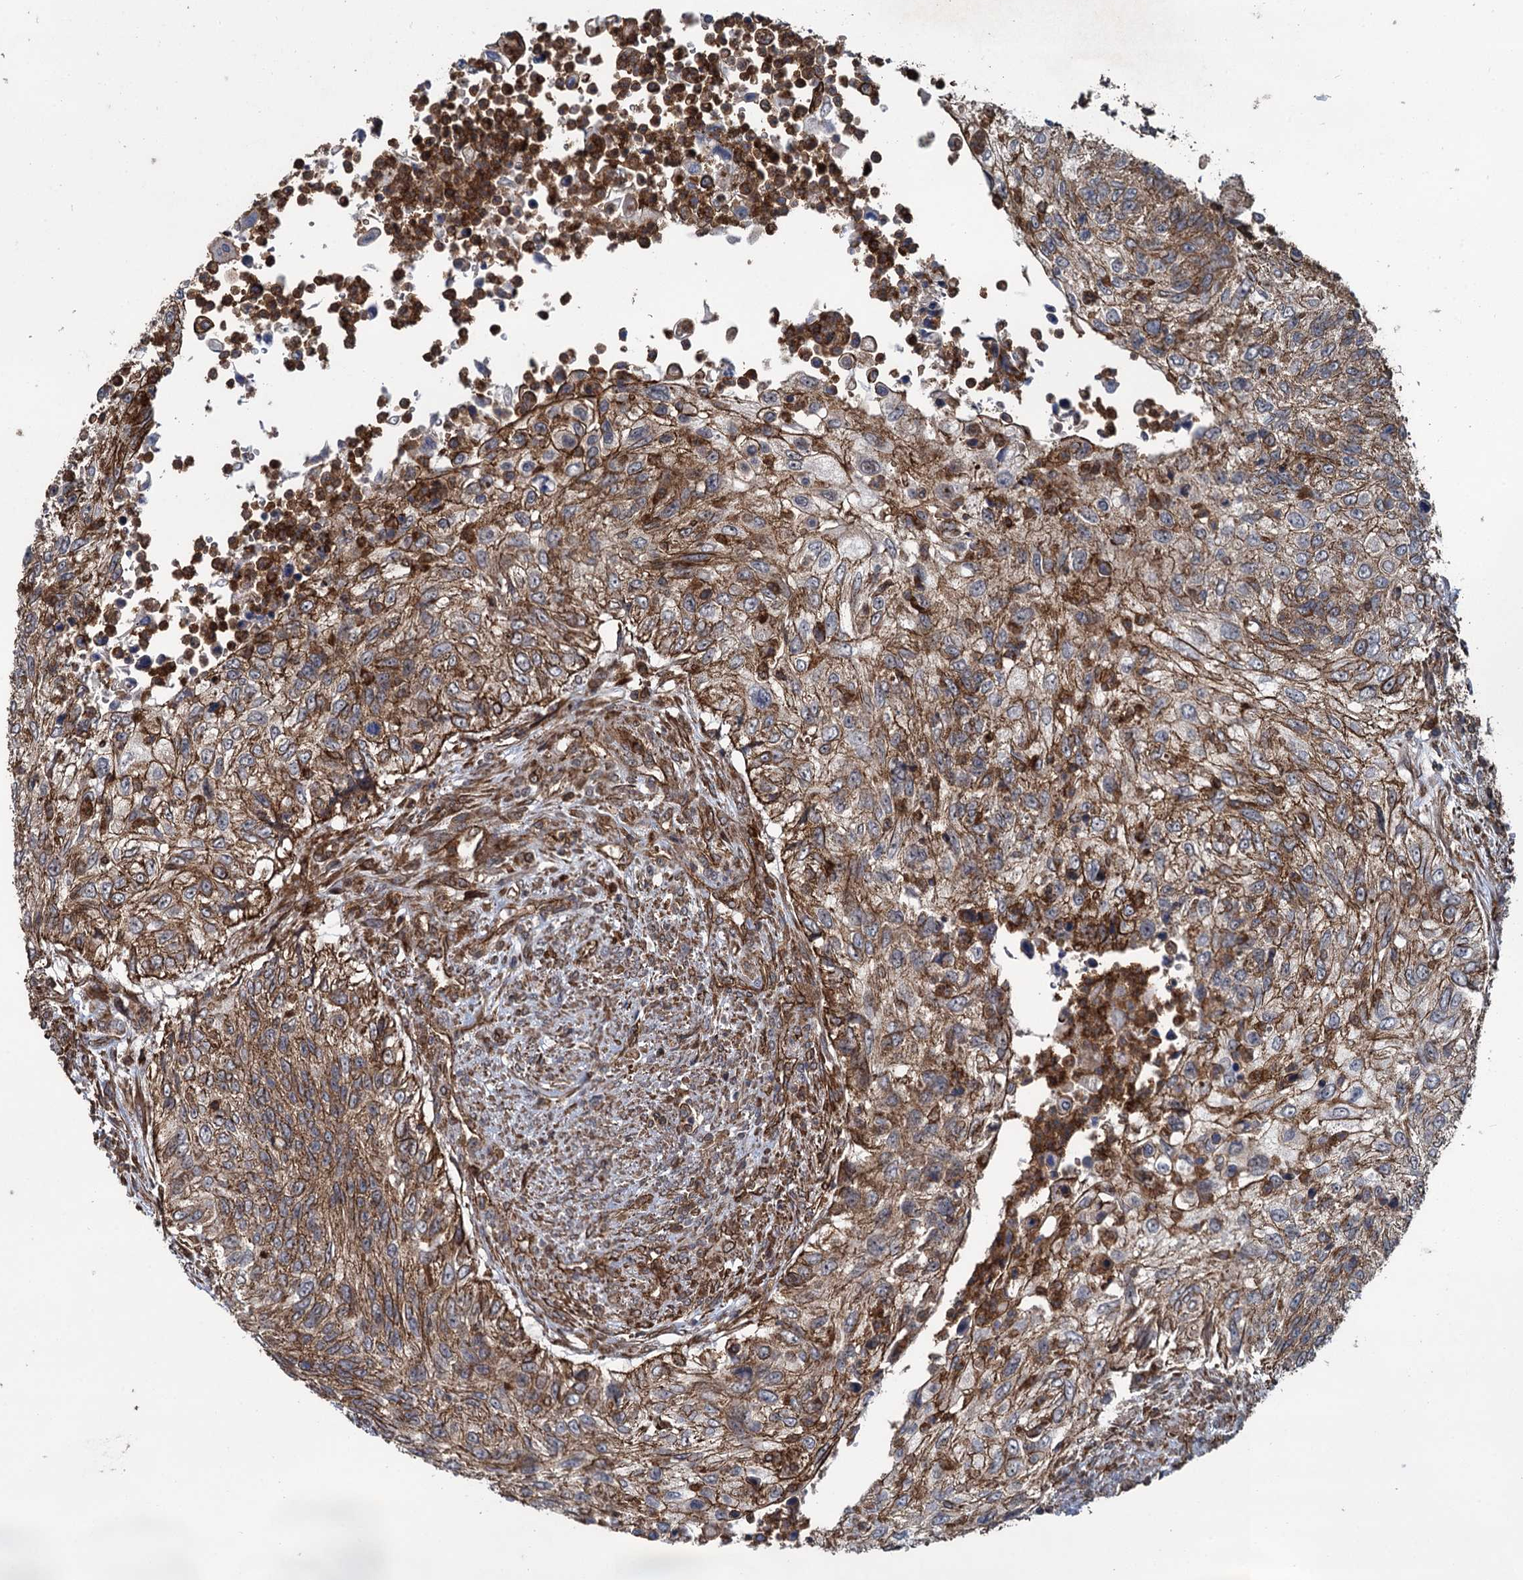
{"staining": {"intensity": "strong", "quantity": ">75%", "location": "cytoplasmic/membranous"}, "tissue": "urothelial cancer", "cell_type": "Tumor cells", "image_type": "cancer", "snomed": [{"axis": "morphology", "description": "Urothelial carcinoma, High grade"}, {"axis": "topography", "description": "Urinary bladder"}], "caption": "Immunohistochemistry (DAB) staining of human high-grade urothelial carcinoma exhibits strong cytoplasmic/membranous protein positivity in approximately >75% of tumor cells. (IHC, brightfield microscopy, high magnification).", "gene": "SVIP", "patient": {"sex": "female", "age": 60}}